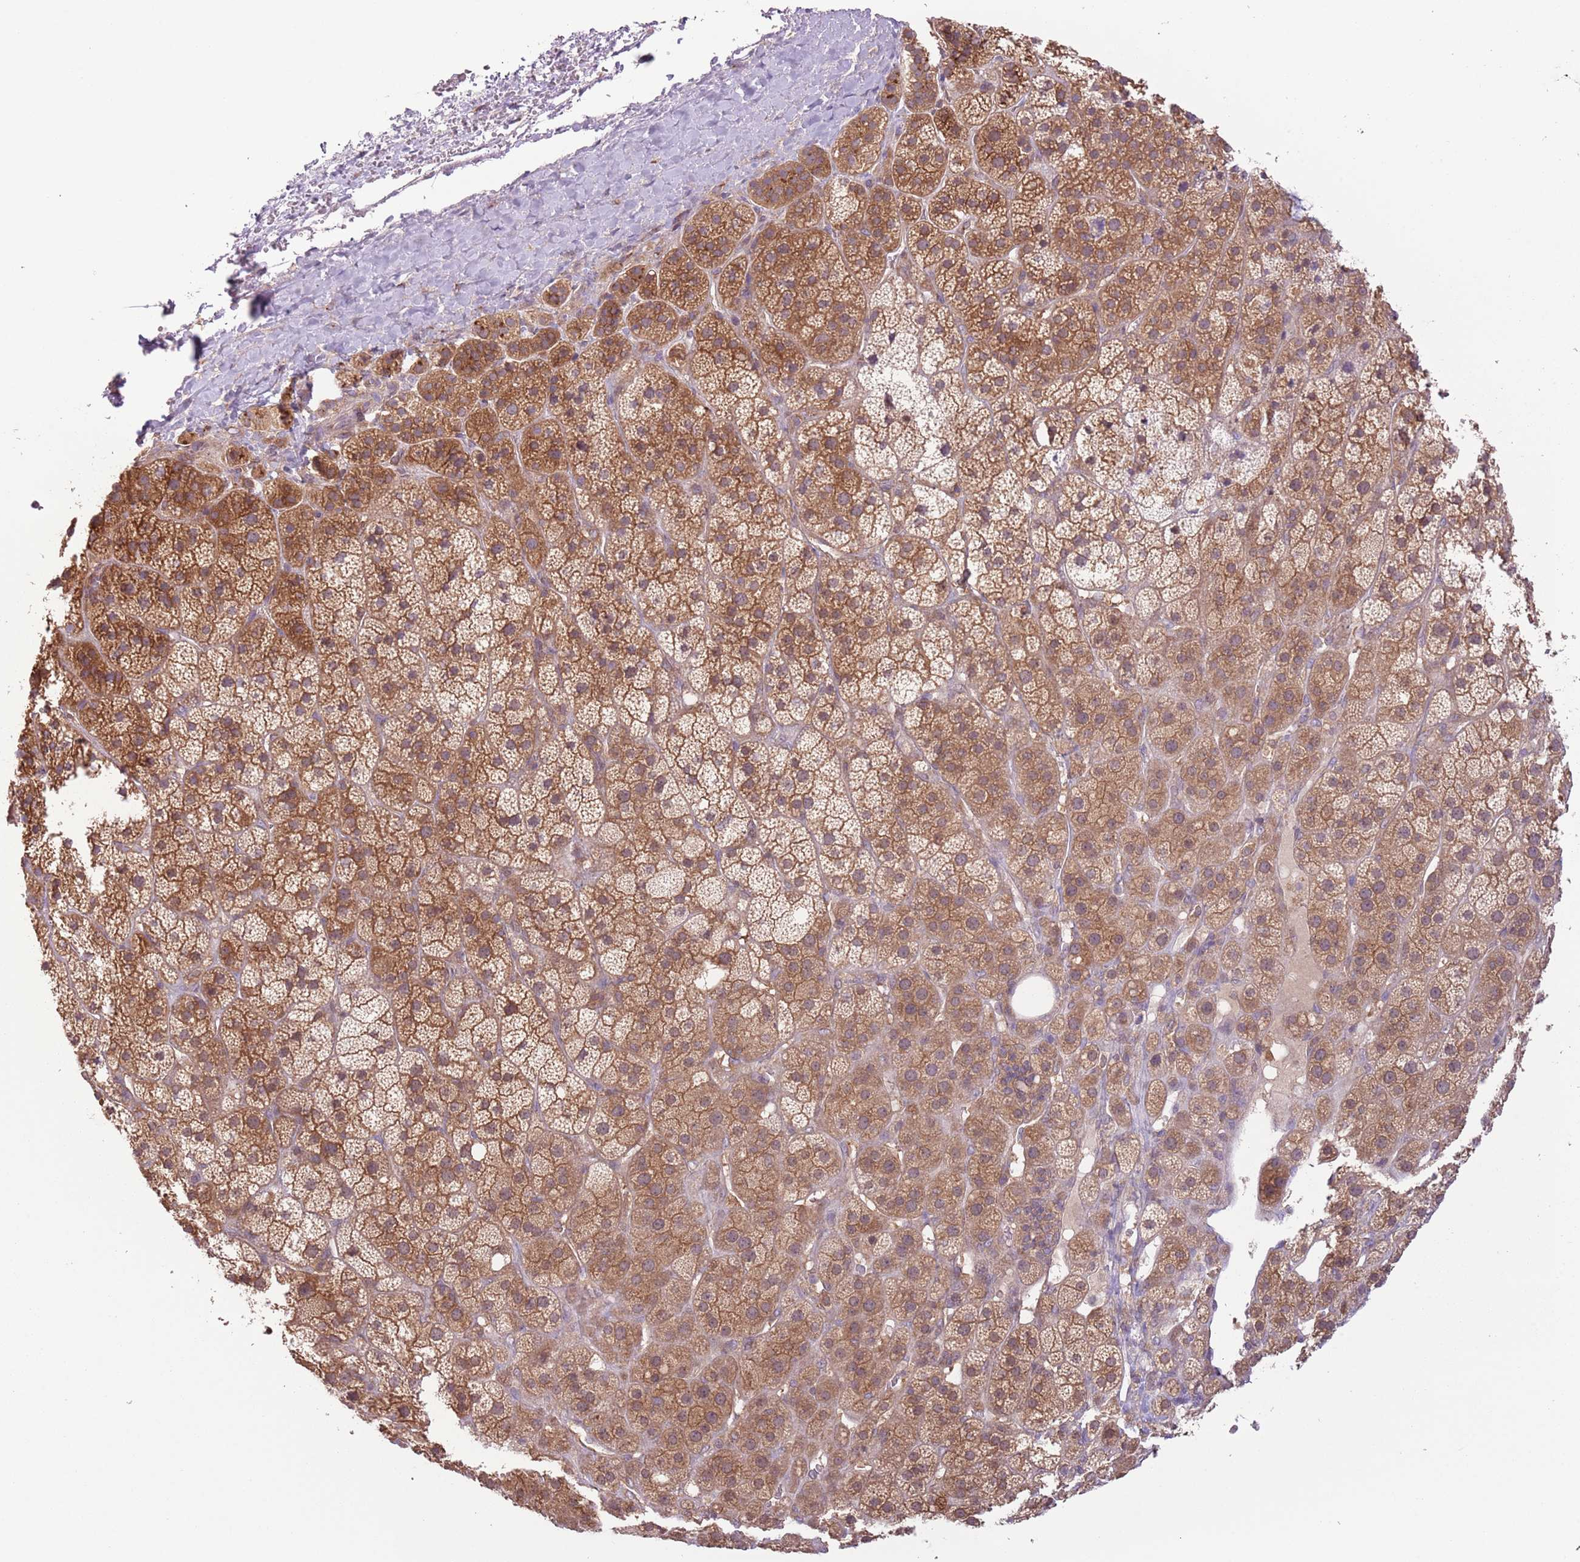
{"staining": {"intensity": "moderate", "quantity": "25%-75%", "location": "cytoplasmic/membranous"}, "tissue": "adrenal gland", "cell_type": "Glandular cells", "image_type": "normal", "snomed": [{"axis": "morphology", "description": "Normal tissue, NOS"}, {"axis": "topography", "description": "Adrenal gland"}], "caption": "IHC histopathology image of unremarkable adrenal gland: adrenal gland stained using immunohistochemistry (IHC) displays medium levels of moderate protein expression localized specifically in the cytoplasmic/membranous of glandular cells, appearing as a cytoplasmic/membranous brown color.", "gene": "COPE", "patient": {"sex": "female", "age": 70}}